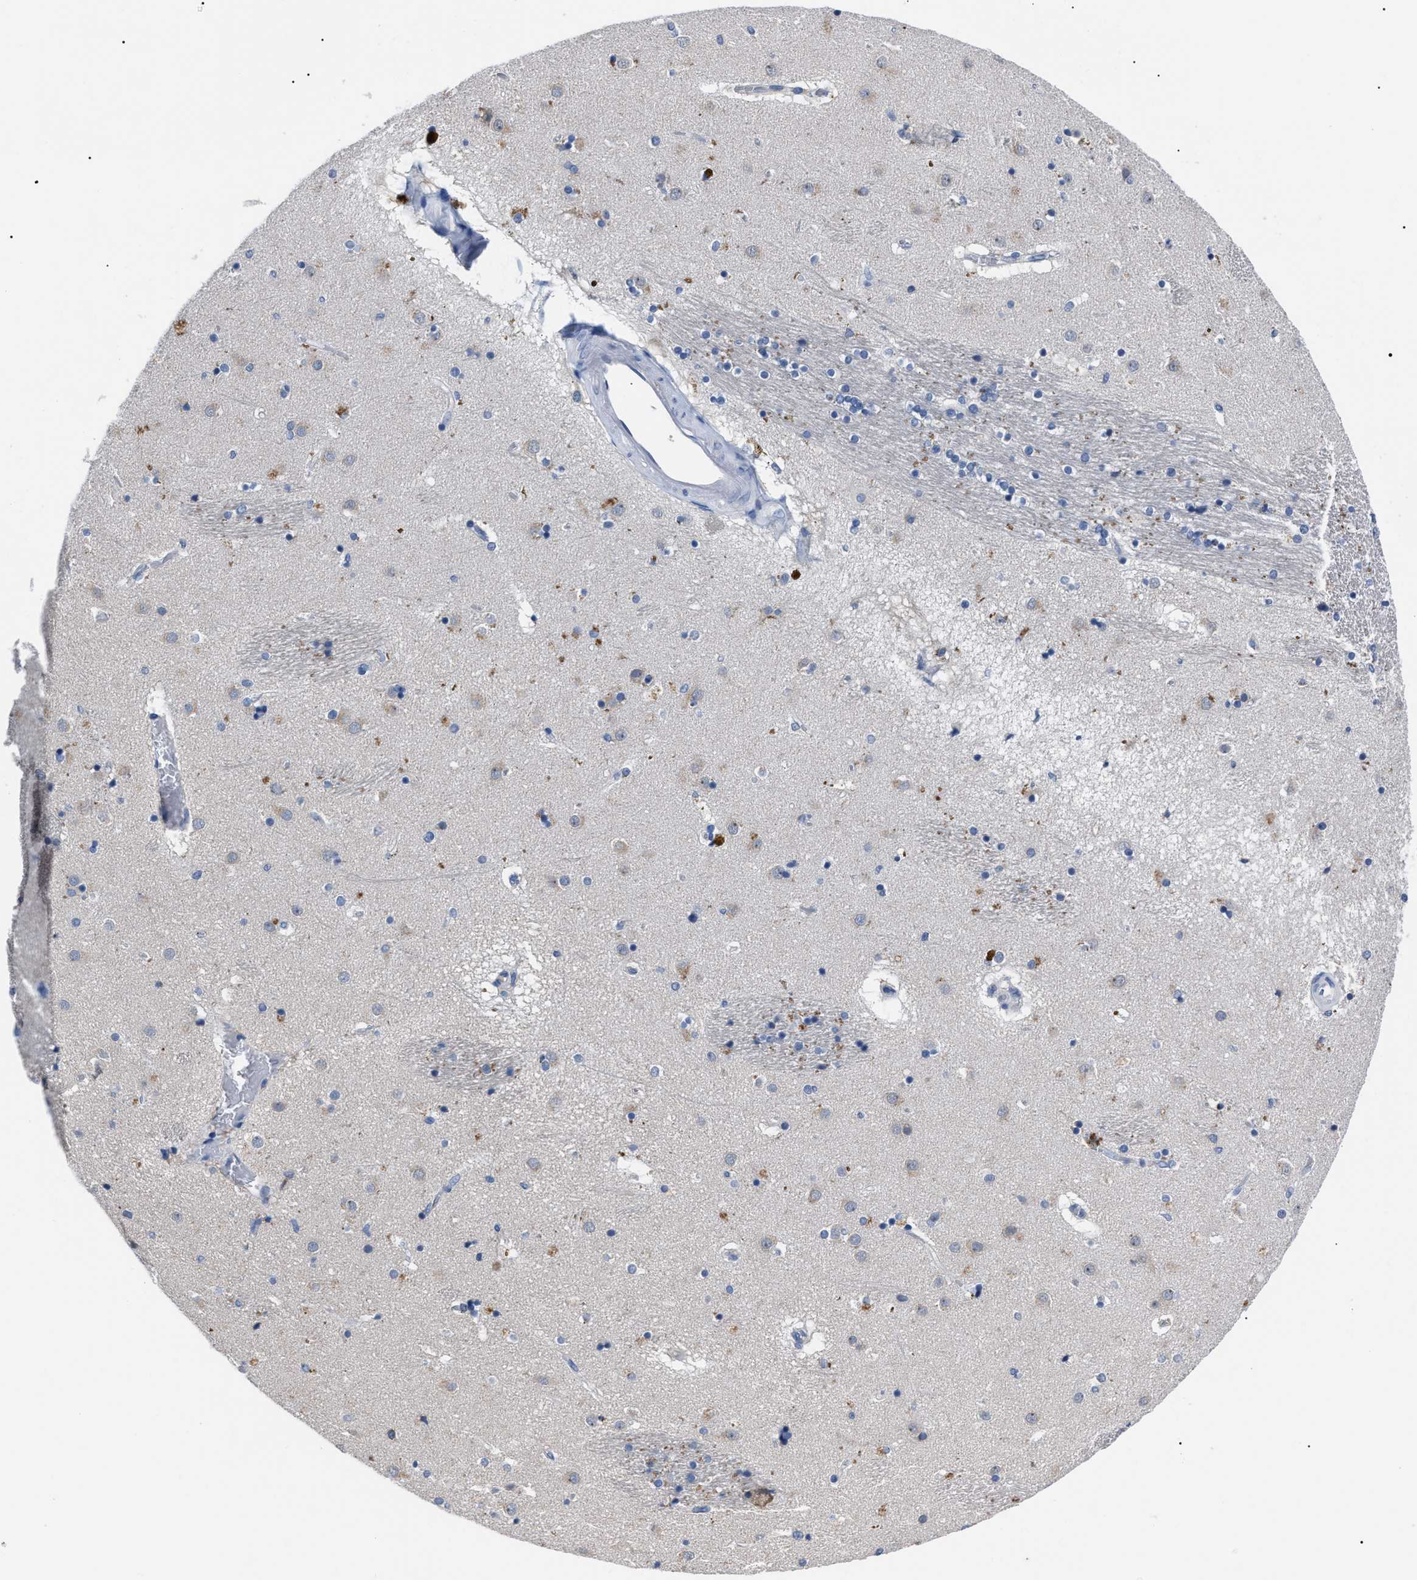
{"staining": {"intensity": "moderate", "quantity": "<25%", "location": "cytoplasmic/membranous"}, "tissue": "caudate", "cell_type": "Glial cells", "image_type": "normal", "snomed": [{"axis": "morphology", "description": "Normal tissue, NOS"}, {"axis": "topography", "description": "Lateral ventricle wall"}], "caption": "A brown stain highlights moderate cytoplasmic/membranous staining of a protein in glial cells of benign caudate. (DAB (3,3'-diaminobenzidine) = brown stain, brightfield microscopy at high magnification).", "gene": "LRWD1", "patient": {"sex": "male", "age": 70}}